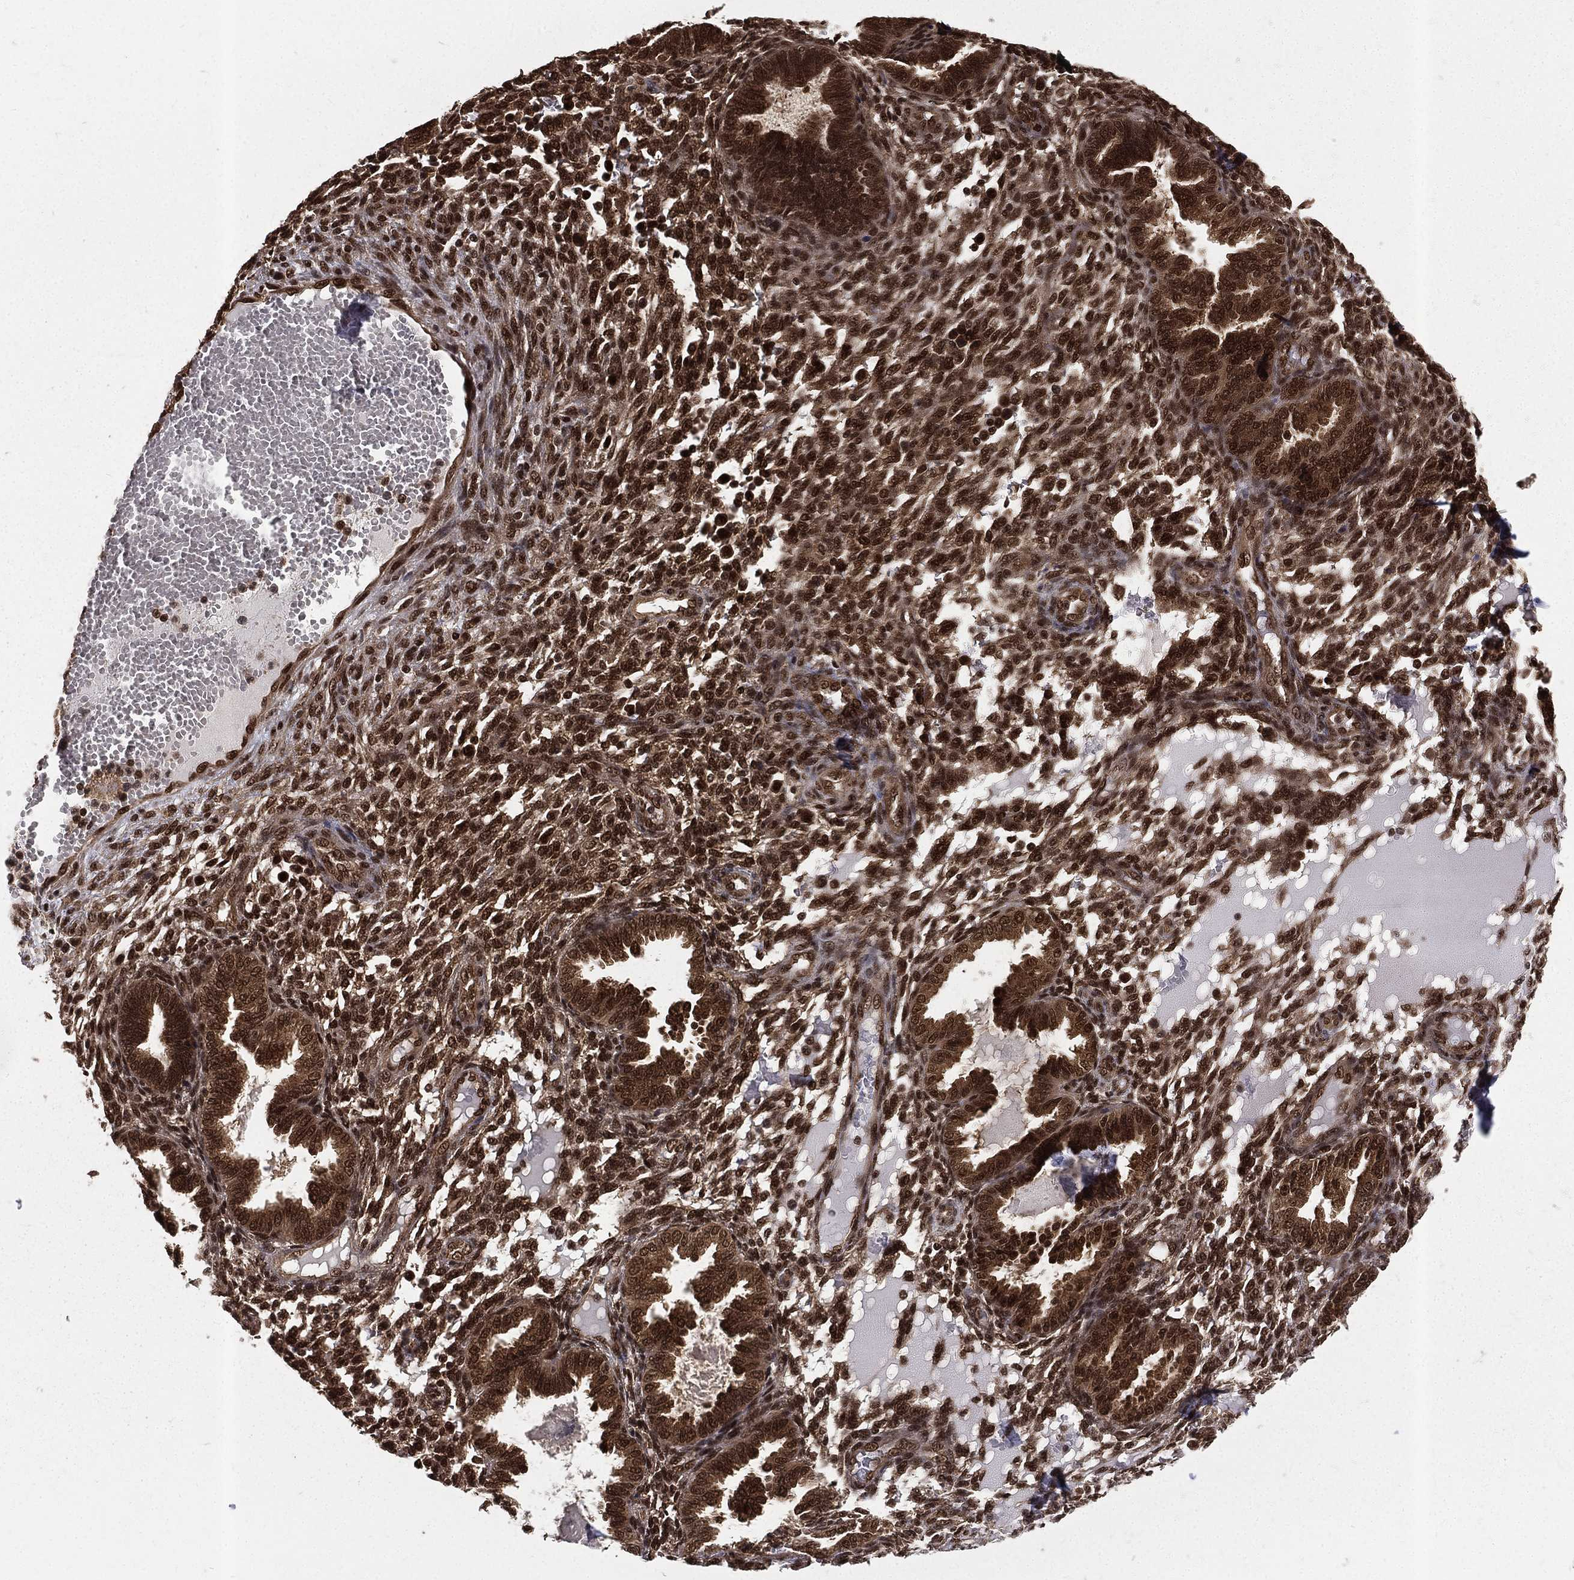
{"staining": {"intensity": "strong", "quantity": ">75%", "location": "nuclear"}, "tissue": "endometrium", "cell_type": "Cells in endometrial stroma", "image_type": "normal", "snomed": [{"axis": "morphology", "description": "Normal tissue, NOS"}, {"axis": "topography", "description": "Endometrium"}], "caption": "A brown stain highlights strong nuclear positivity of a protein in cells in endometrial stroma of normal human endometrium. (DAB = brown stain, brightfield microscopy at high magnification).", "gene": "COPS4", "patient": {"sex": "female", "age": 42}}